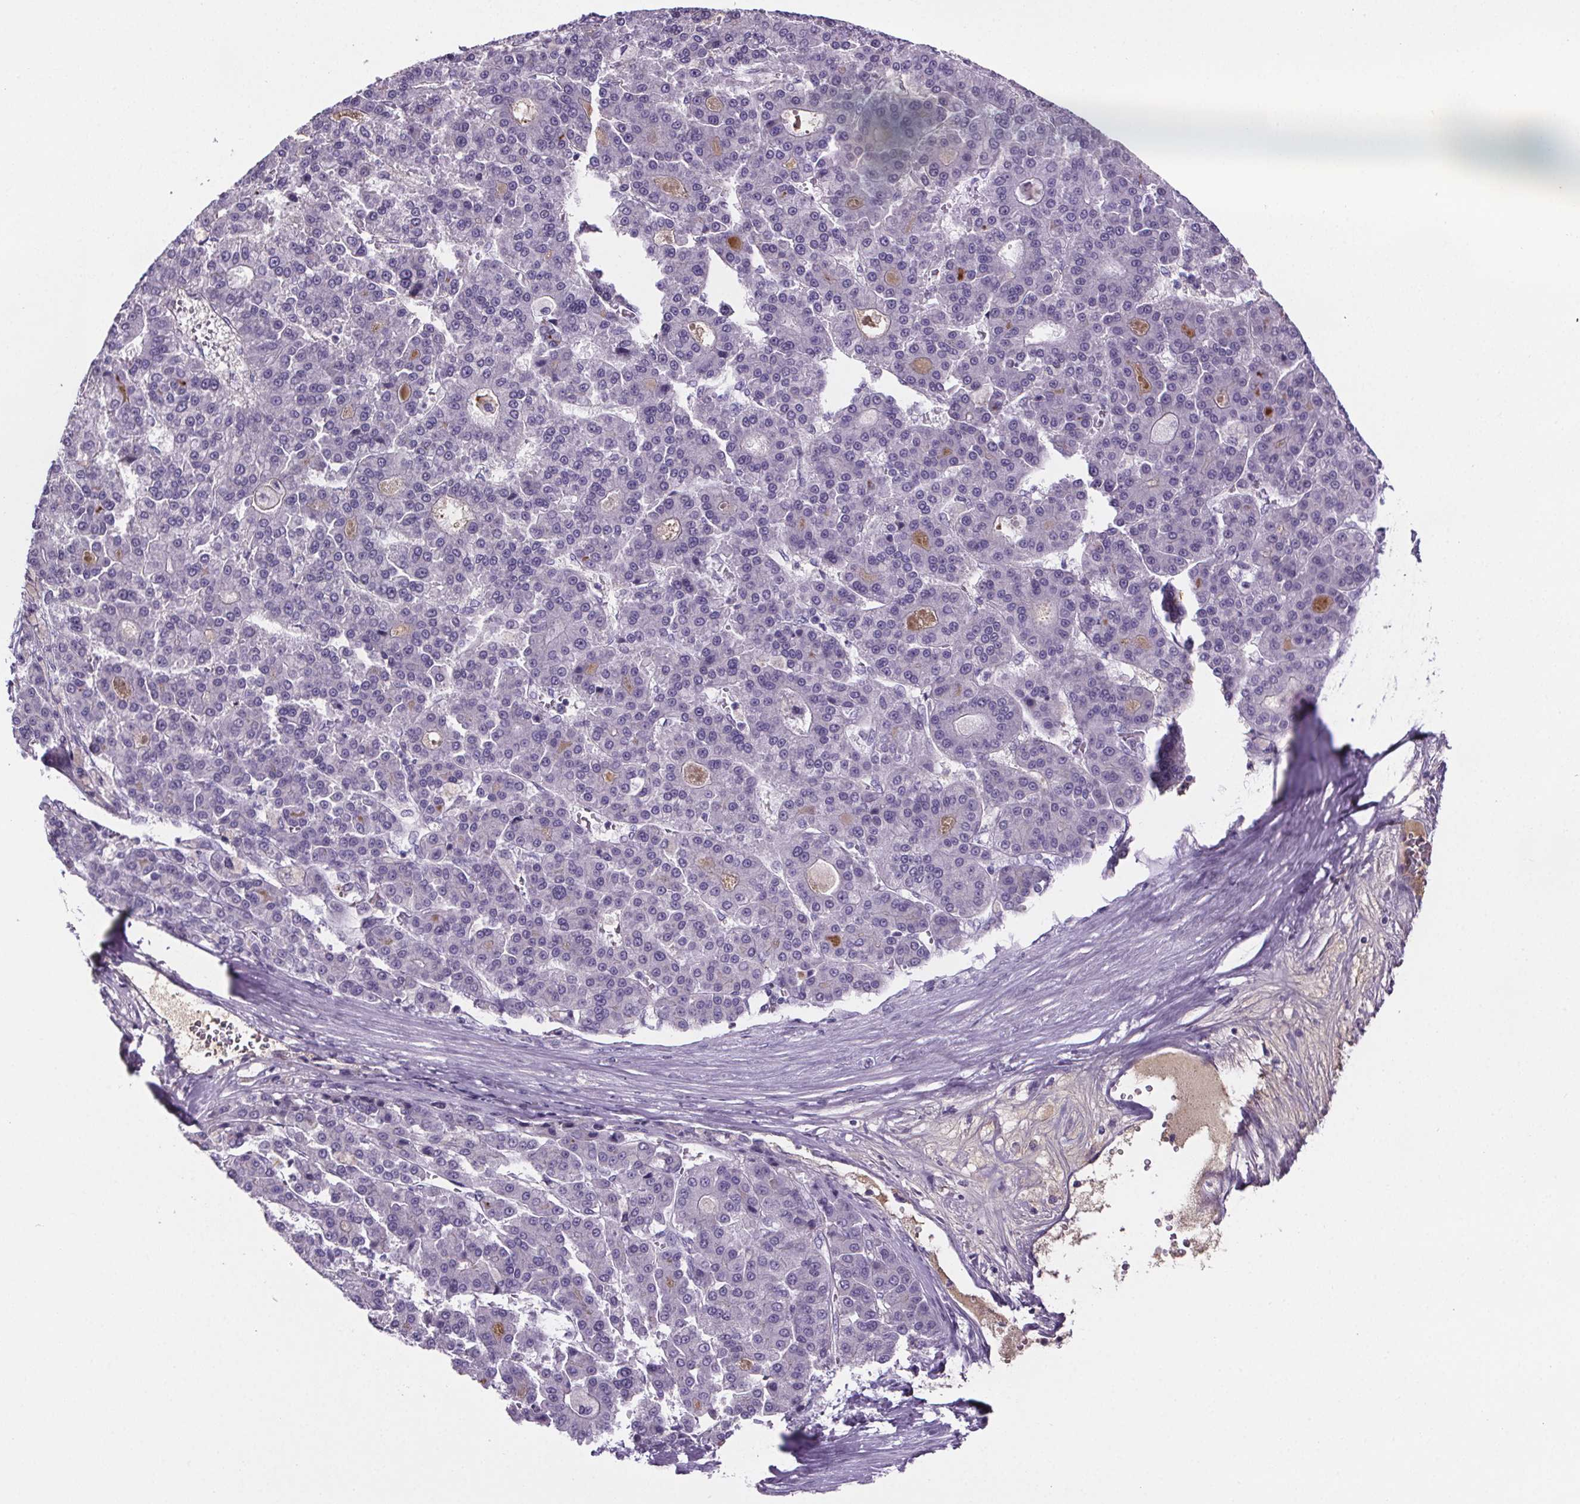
{"staining": {"intensity": "negative", "quantity": "none", "location": "none"}, "tissue": "liver cancer", "cell_type": "Tumor cells", "image_type": "cancer", "snomed": [{"axis": "morphology", "description": "Carcinoma, Hepatocellular, NOS"}, {"axis": "topography", "description": "Liver"}], "caption": "Immunohistochemistry (IHC) image of liver hepatocellular carcinoma stained for a protein (brown), which exhibits no positivity in tumor cells.", "gene": "CUBN", "patient": {"sex": "male", "age": 70}}